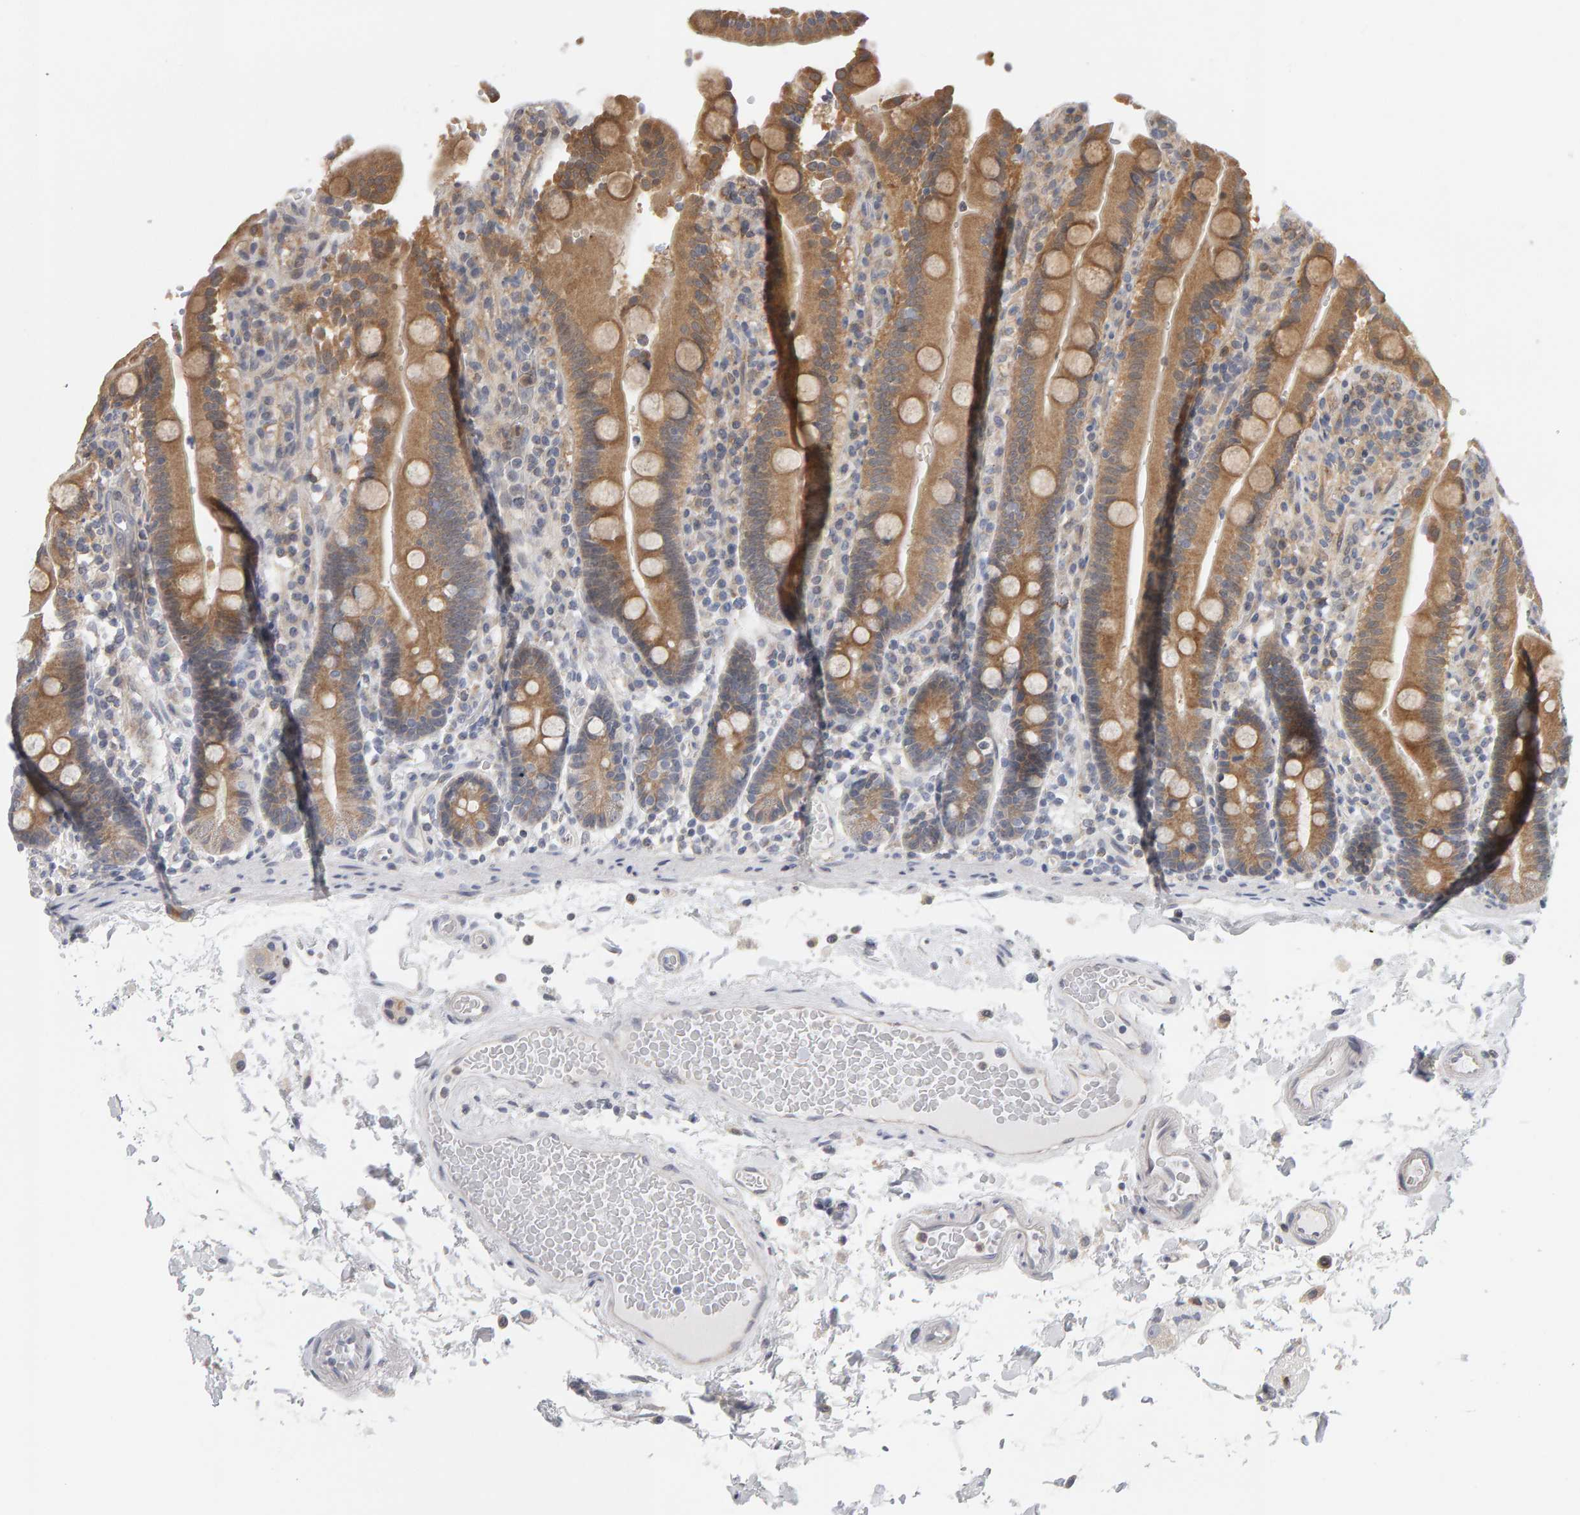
{"staining": {"intensity": "moderate", "quantity": ">75%", "location": "cytoplasmic/membranous"}, "tissue": "duodenum", "cell_type": "Glandular cells", "image_type": "normal", "snomed": [{"axis": "morphology", "description": "Normal tissue, NOS"}, {"axis": "topography", "description": "Small intestine, NOS"}], "caption": "A medium amount of moderate cytoplasmic/membranous expression is identified in about >75% of glandular cells in unremarkable duodenum.", "gene": "MSRA", "patient": {"sex": "female", "age": 71}}